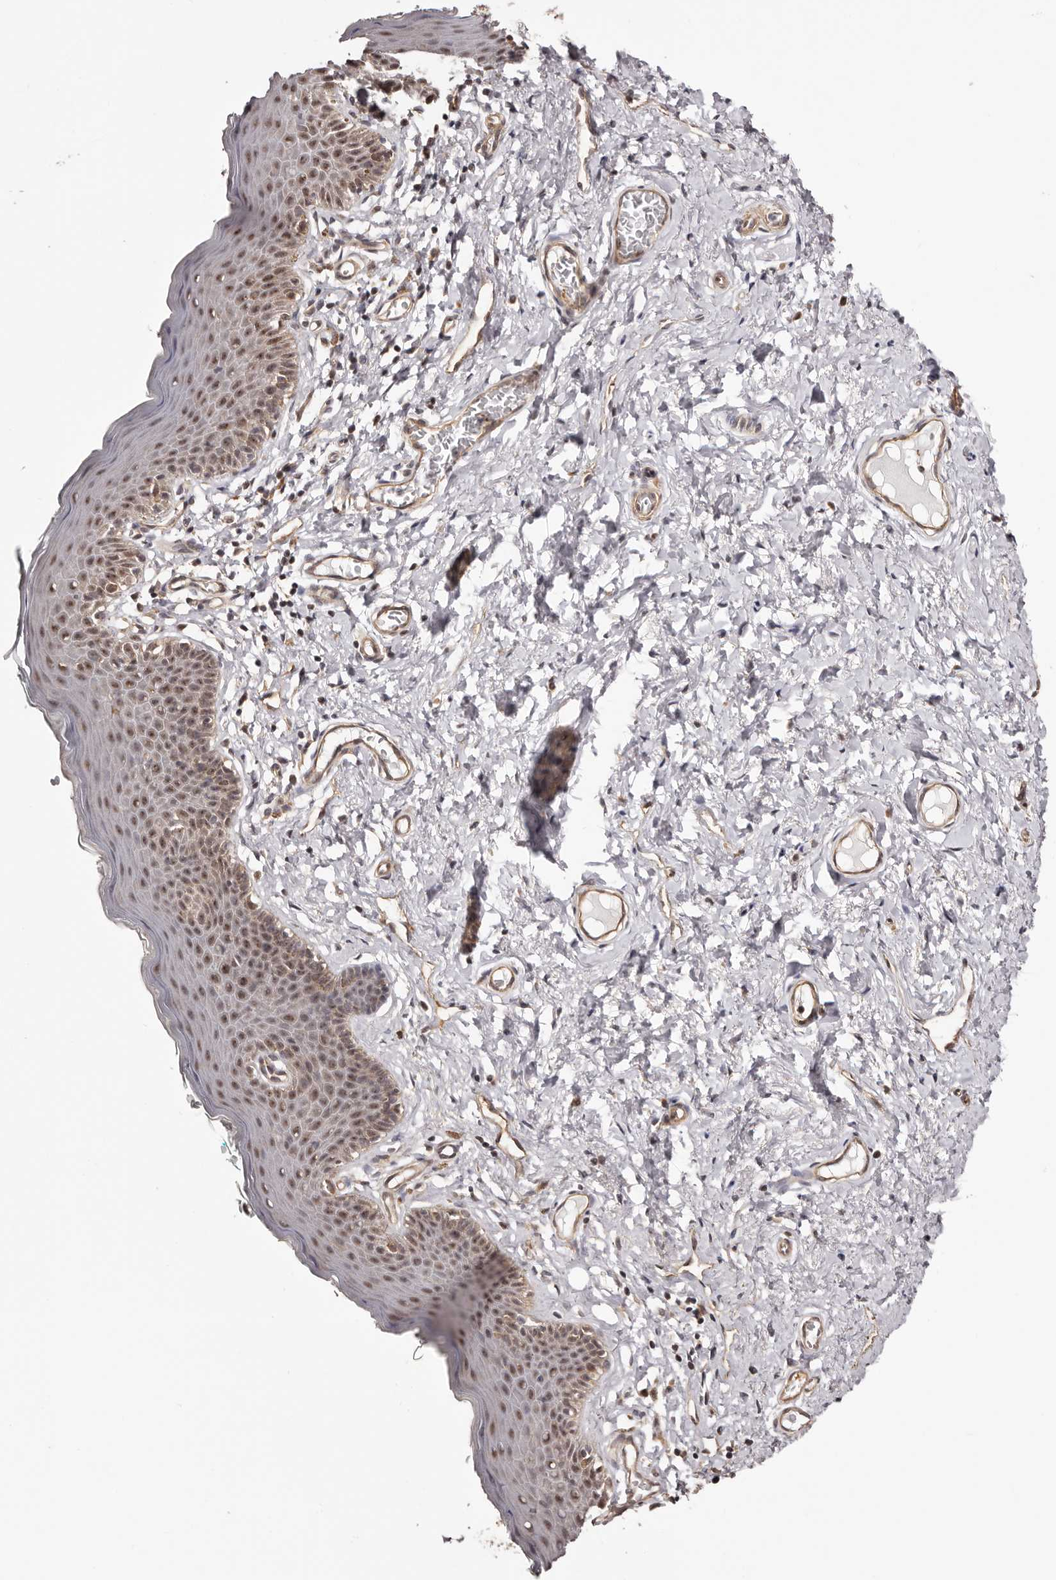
{"staining": {"intensity": "moderate", "quantity": ">75%", "location": "cytoplasmic/membranous,nuclear"}, "tissue": "skin", "cell_type": "Epidermal cells", "image_type": "normal", "snomed": [{"axis": "morphology", "description": "Normal tissue, NOS"}, {"axis": "topography", "description": "Vulva"}], "caption": "Benign skin displays moderate cytoplasmic/membranous,nuclear expression in approximately >75% of epidermal cells, visualized by immunohistochemistry. The staining was performed using DAB to visualize the protein expression in brown, while the nuclei were stained in blue with hematoxylin (Magnification: 20x).", "gene": "NOL12", "patient": {"sex": "female", "age": 66}}